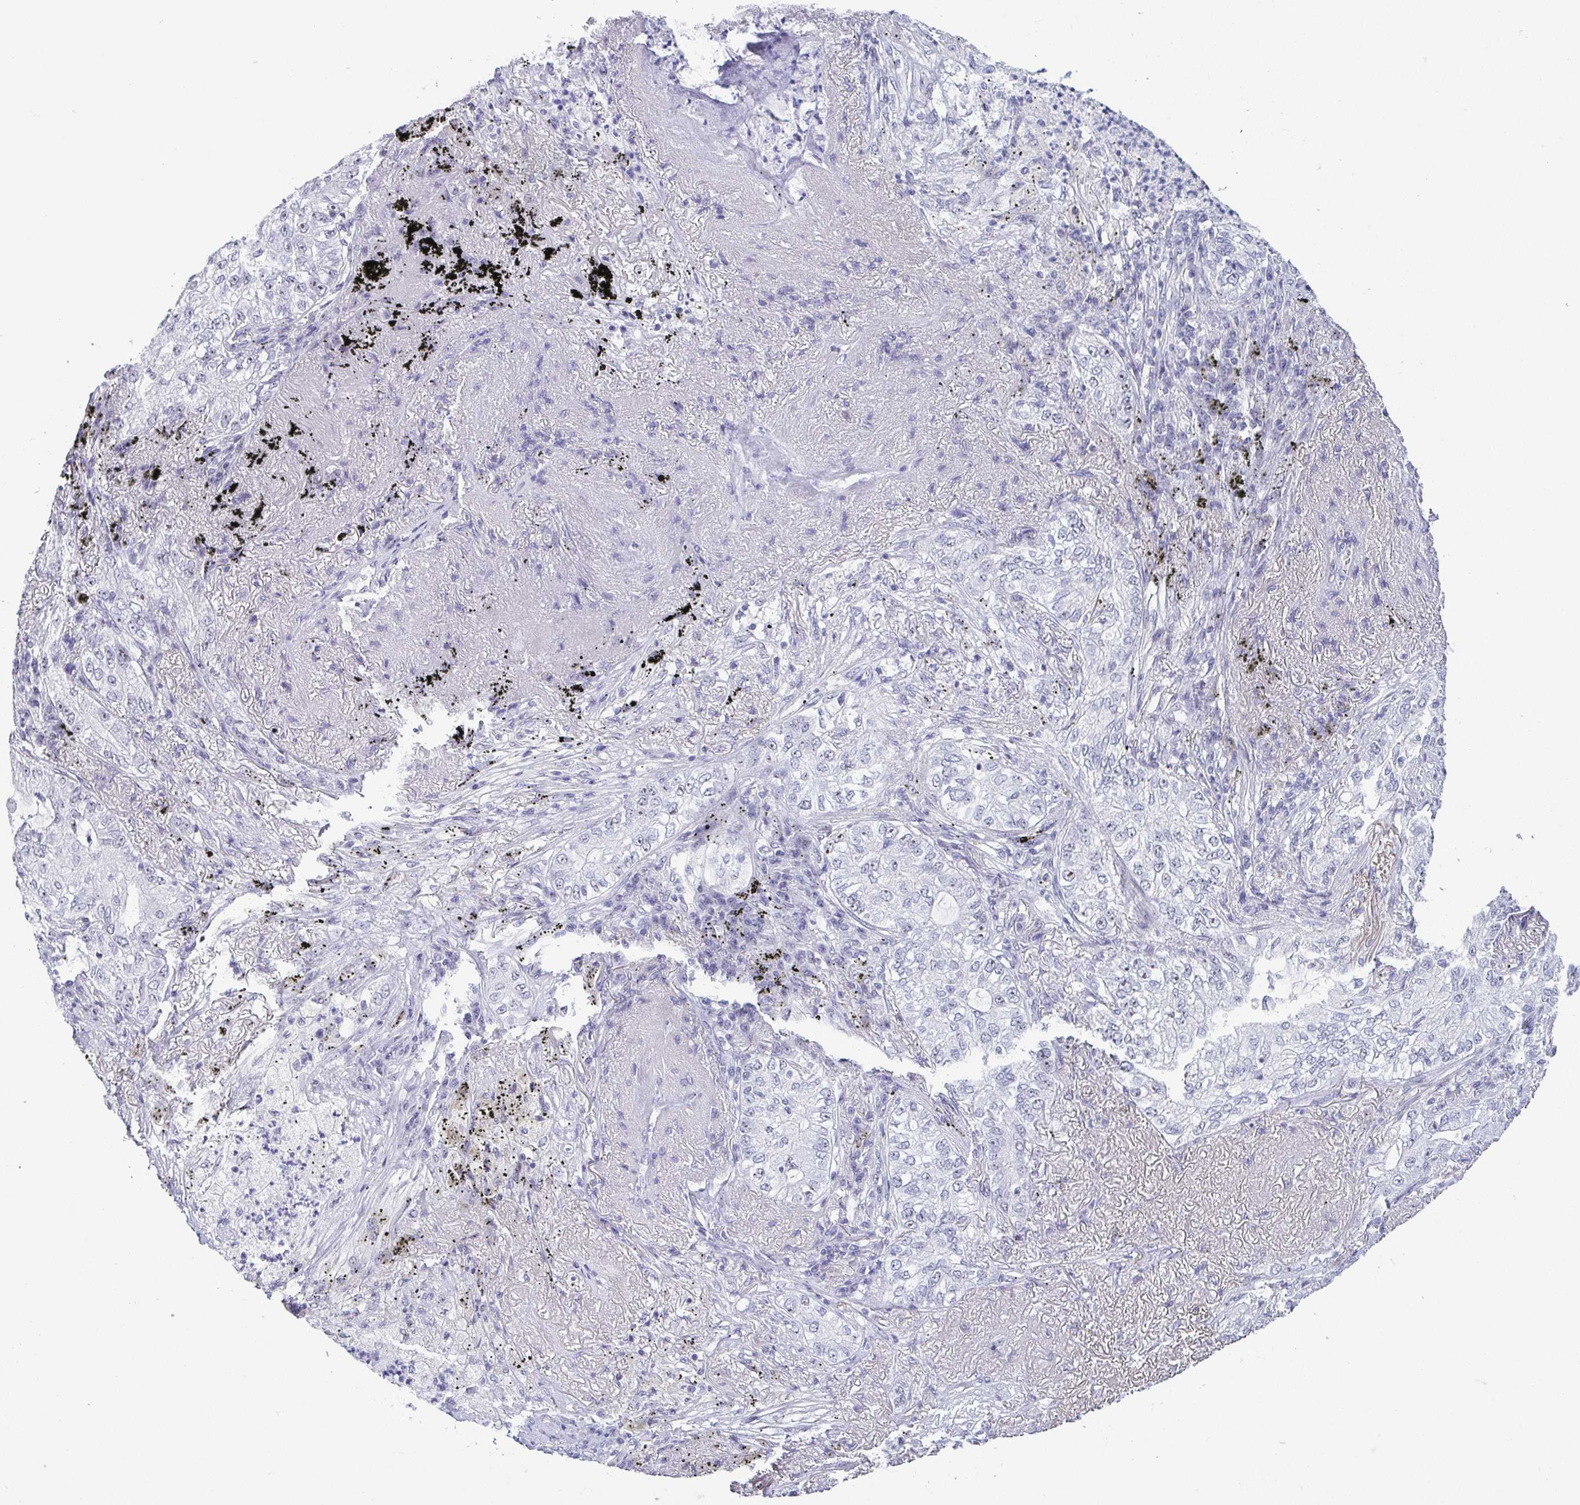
{"staining": {"intensity": "negative", "quantity": "none", "location": "none"}, "tissue": "lung cancer", "cell_type": "Tumor cells", "image_type": "cancer", "snomed": [{"axis": "morphology", "description": "Adenocarcinoma, NOS"}, {"axis": "topography", "description": "Lung"}], "caption": "High power microscopy photomicrograph of an immunohistochemistry histopathology image of lung adenocarcinoma, revealing no significant expression in tumor cells.", "gene": "BZW1", "patient": {"sex": "female", "age": 73}}